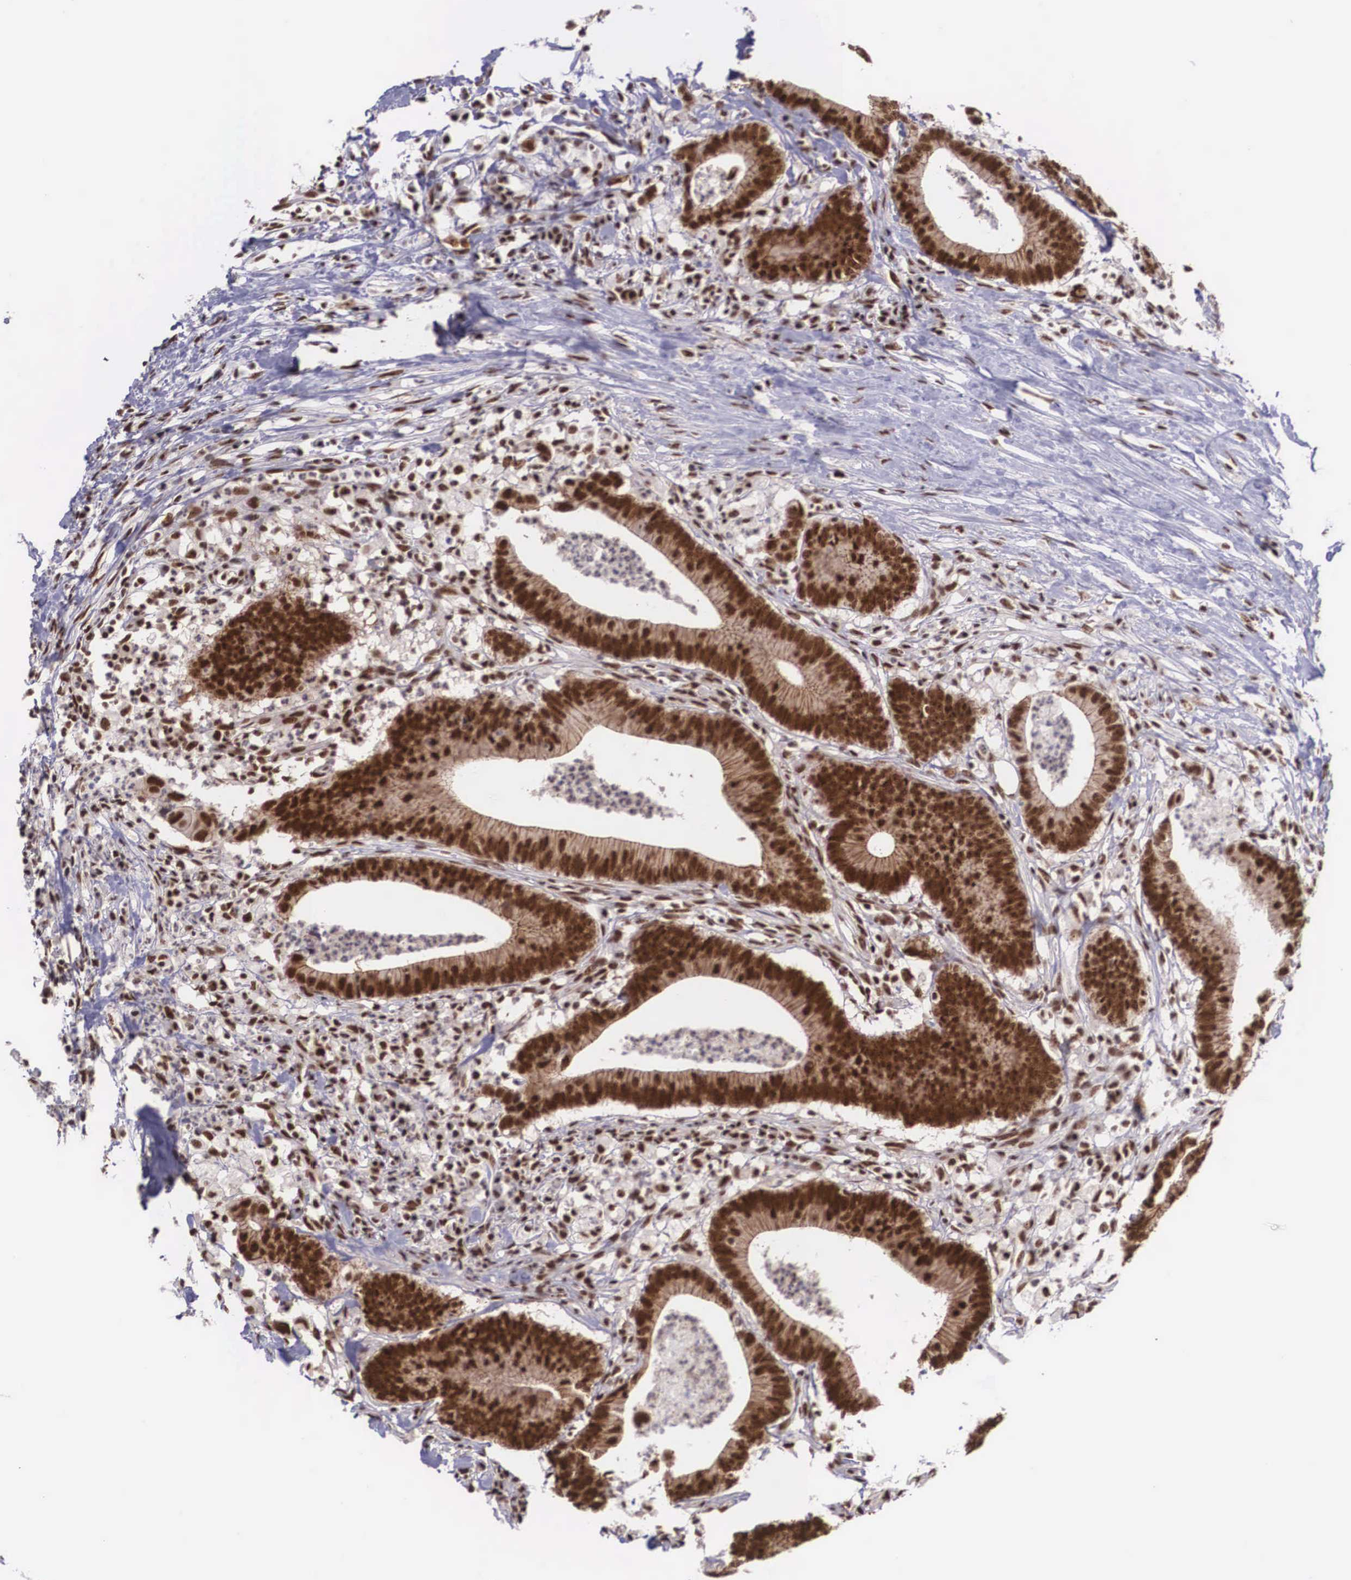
{"staining": {"intensity": "strong", "quantity": ">75%", "location": "cytoplasmic/membranous,nuclear"}, "tissue": "colorectal cancer", "cell_type": "Tumor cells", "image_type": "cancer", "snomed": [{"axis": "morphology", "description": "Adenocarcinoma, NOS"}, {"axis": "topography", "description": "Colon"}], "caption": "The image displays a brown stain indicating the presence of a protein in the cytoplasmic/membranous and nuclear of tumor cells in colorectal adenocarcinoma.", "gene": "POLR2F", "patient": {"sex": "male", "age": 55}}